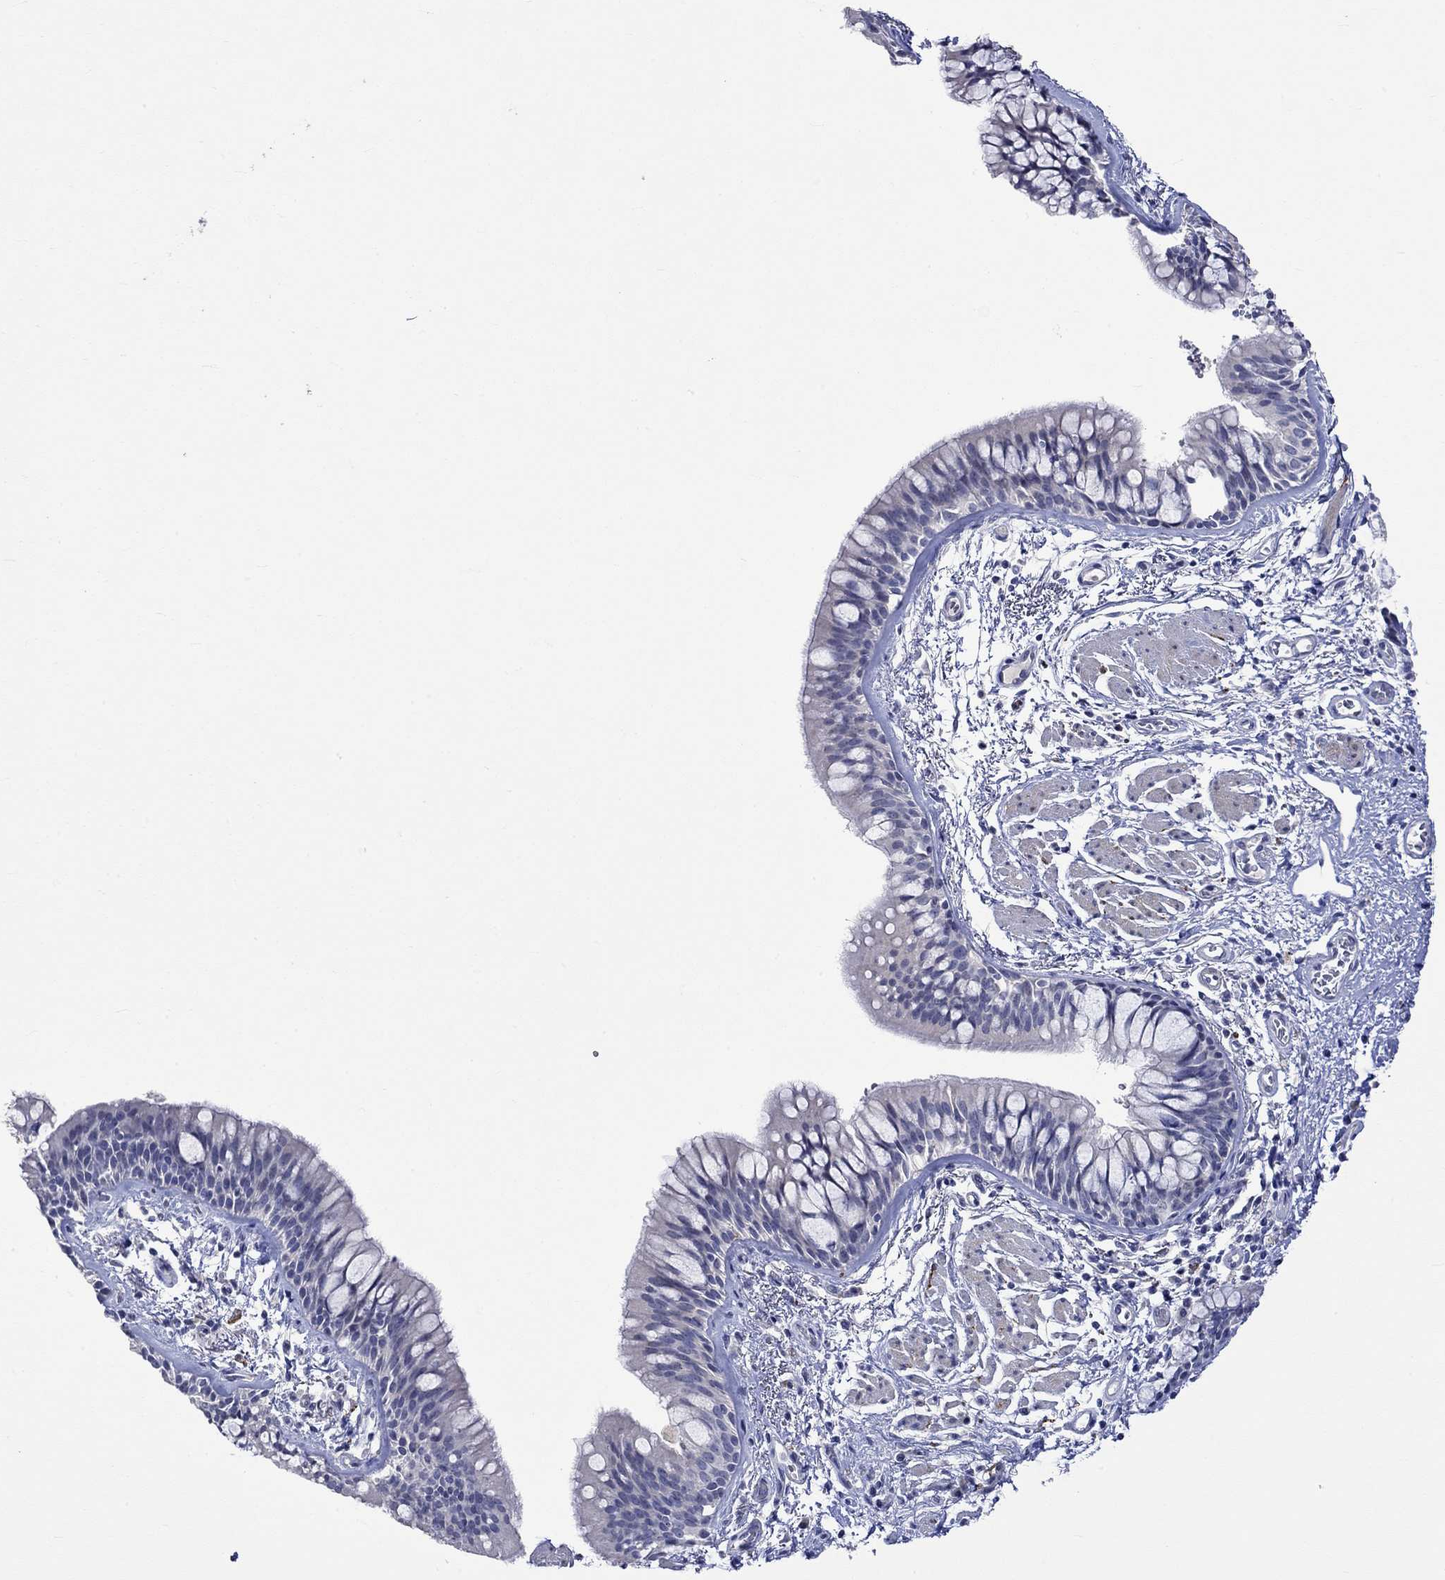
{"staining": {"intensity": "negative", "quantity": "none", "location": "none"}, "tissue": "bronchus", "cell_type": "Respiratory epithelial cells", "image_type": "normal", "snomed": [{"axis": "morphology", "description": "Normal tissue, NOS"}, {"axis": "topography", "description": "Bronchus"}, {"axis": "topography", "description": "Lung"}], "caption": "An image of bronchus stained for a protein reveals no brown staining in respiratory epithelial cells.", "gene": "CRYAB", "patient": {"sex": "female", "age": 57}}